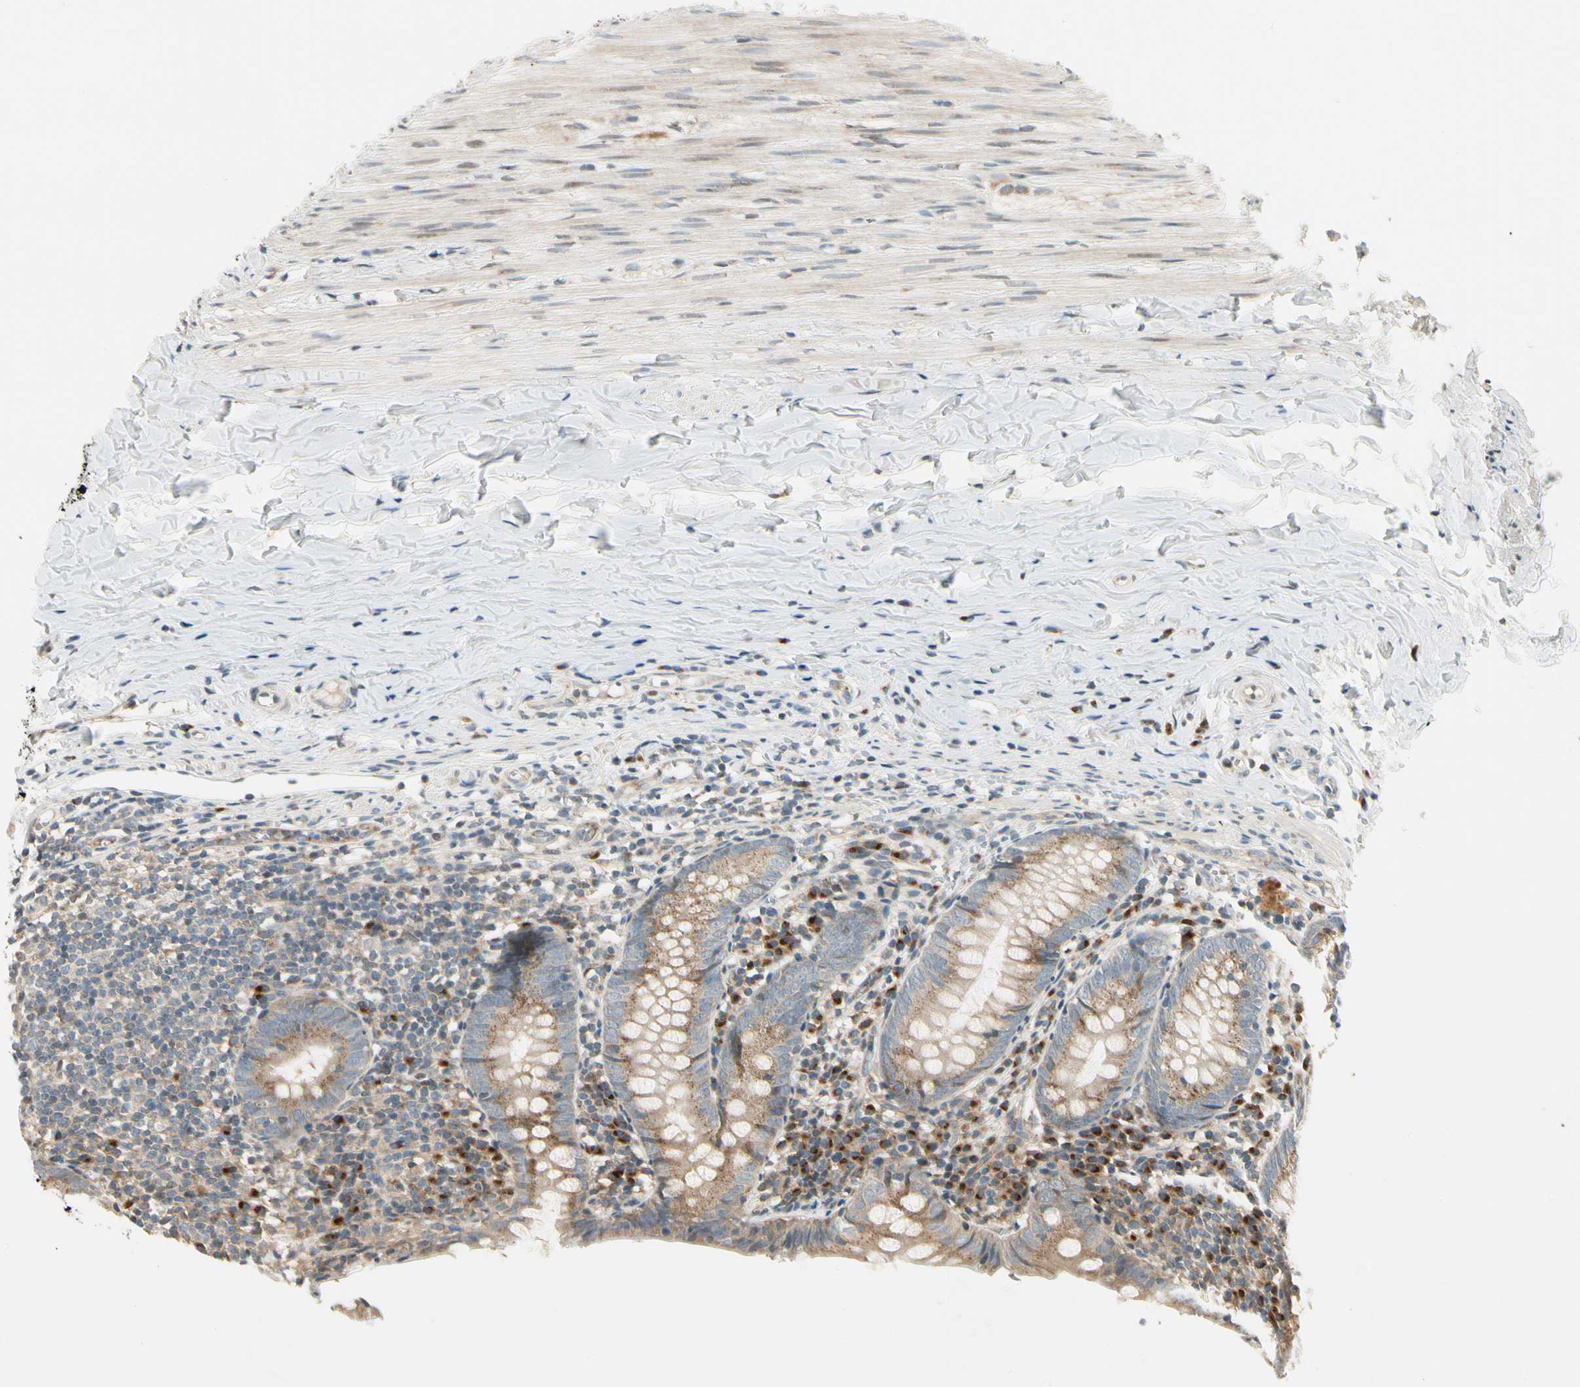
{"staining": {"intensity": "moderate", "quantity": ">75%", "location": "cytoplasmic/membranous"}, "tissue": "appendix", "cell_type": "Glandular cells", "image_type": "normal", "snomed": [{"axis": "morphology", "description": "Normal tissue, NOS"}, {"axis": "topography", "description": "Appendix"}], "caption": "Appendix stained with DAB (3,3'-diaminobenzidine) immunohistochemistry (IHC) displays medium levels of moderate cytoplasmic/membranous staining in approximately >75% of glandular cells. (DAB (3,3'-diaminobenzidine) IHC with brightfield microscopy, high magnification).", "gene": "MANSC1", "patient": {"sex": "female", "age": 10}}